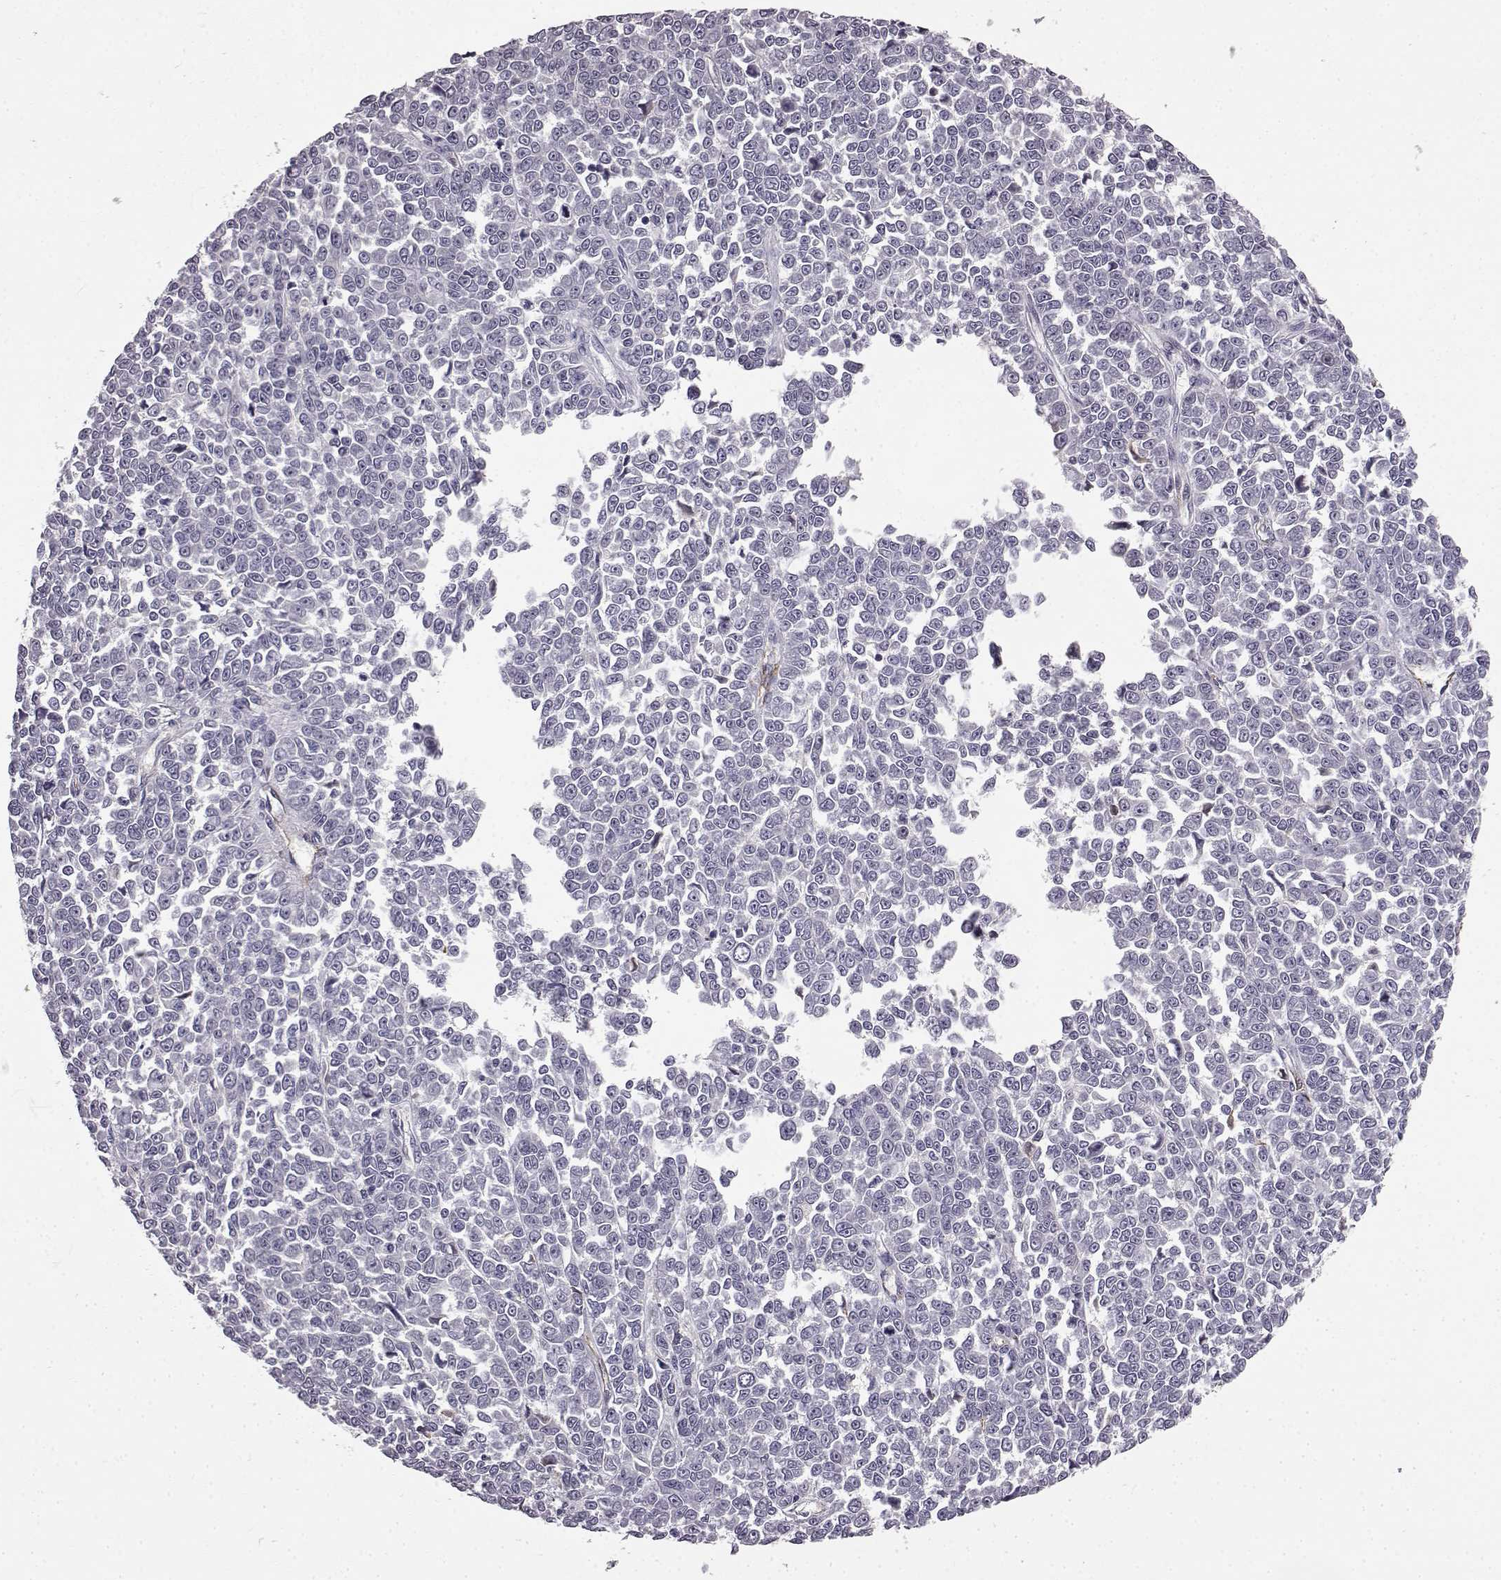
{"staining": {"intensity": "negative", "quantity": "none", "location": "none"}, "tissue": "melanoma", "cell_type": "Tumor cells", "image_type": "cancer", "snomed": [{"axis": "morphology", "description": "Malignant melanoma, NOS"}, {"axis": "topography", "description": "Skin"}], "caption": "Immunohistochemistry (IHC) photomicrograph of melanoma stained for a protein (brown), which demonstrates no positivity in tumor cells.", "gene": "KRT85", "patient": {"sex": "female", "age": 95}}